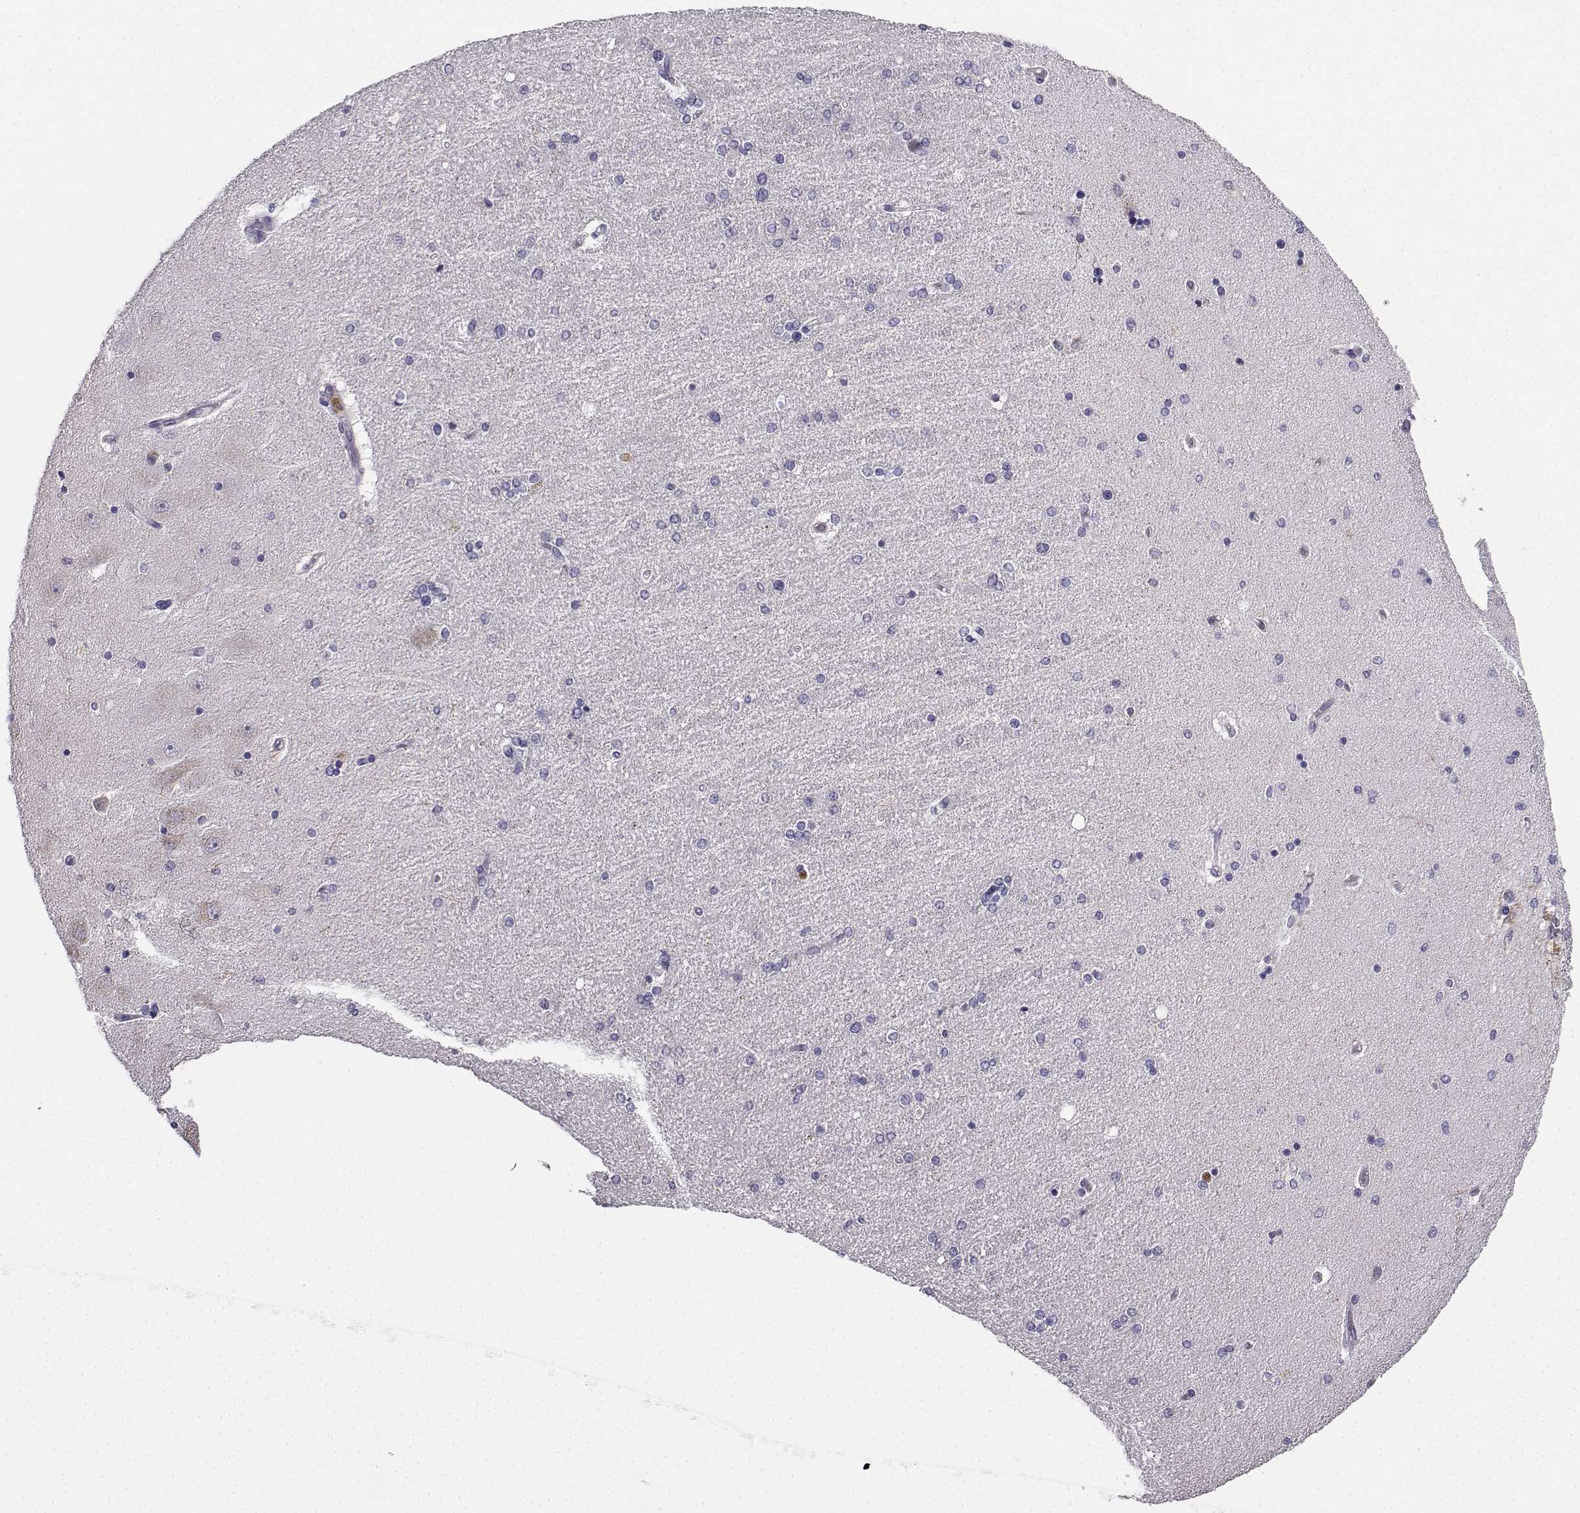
{"staining": {"intensity": "negative", "quantity": "none", "location": "none"}, "tissue": "hippocampus", "cell_type": "Glial cells", "image_type": "normal", "snomed": [{"axis": "morphology", "description": "Normal tissue, NOS"}, {"axis": "topography", "description": "Hippocampus"}], "caption": "Glial cells are negative for brown protein staining in benign hippocampus. (DAB IHC, high magnification).", "gene": "CALY", "patient": {"sex": "female", "age": 54}}